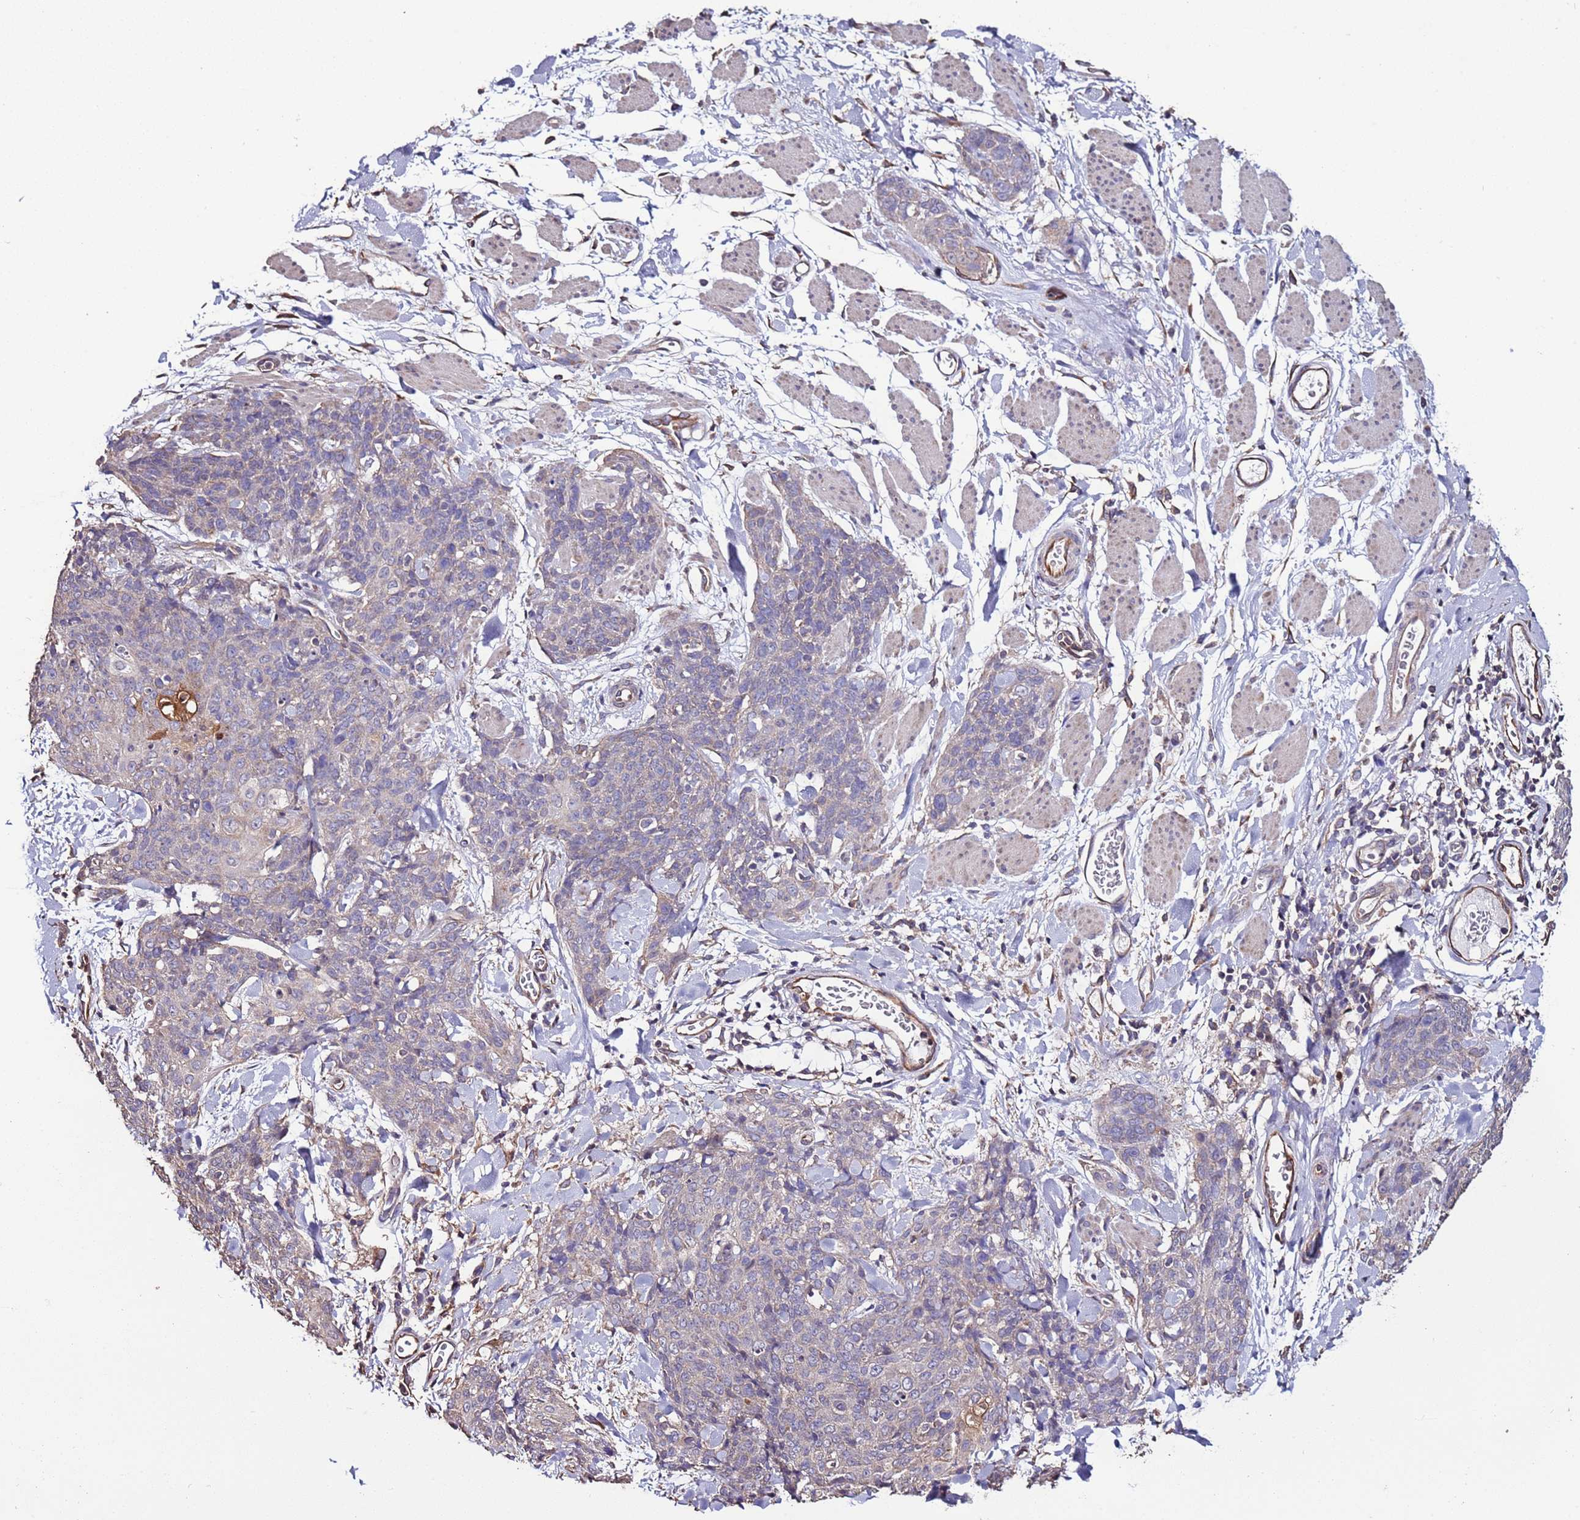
{"staining": {"intensity": "negative", "quantity": "none", "location": "none"}, "tissue": "skin cancer", "cell_type": "Tumor cells", "image_type": "cancer", "snomed": [{"axis": "morphology", "description": "Squamous cell carcinoma, NOS"}, {"axis": "topography", "description": "Skin"}, {"axis": "topography", "description": "Vulva"}], "caption": "Tumor cells are negative for brown protein staining in skin squamous cell carcinoma.", "gene": "SLC41A3", "patient": {"sex": "female", "age": 85}}